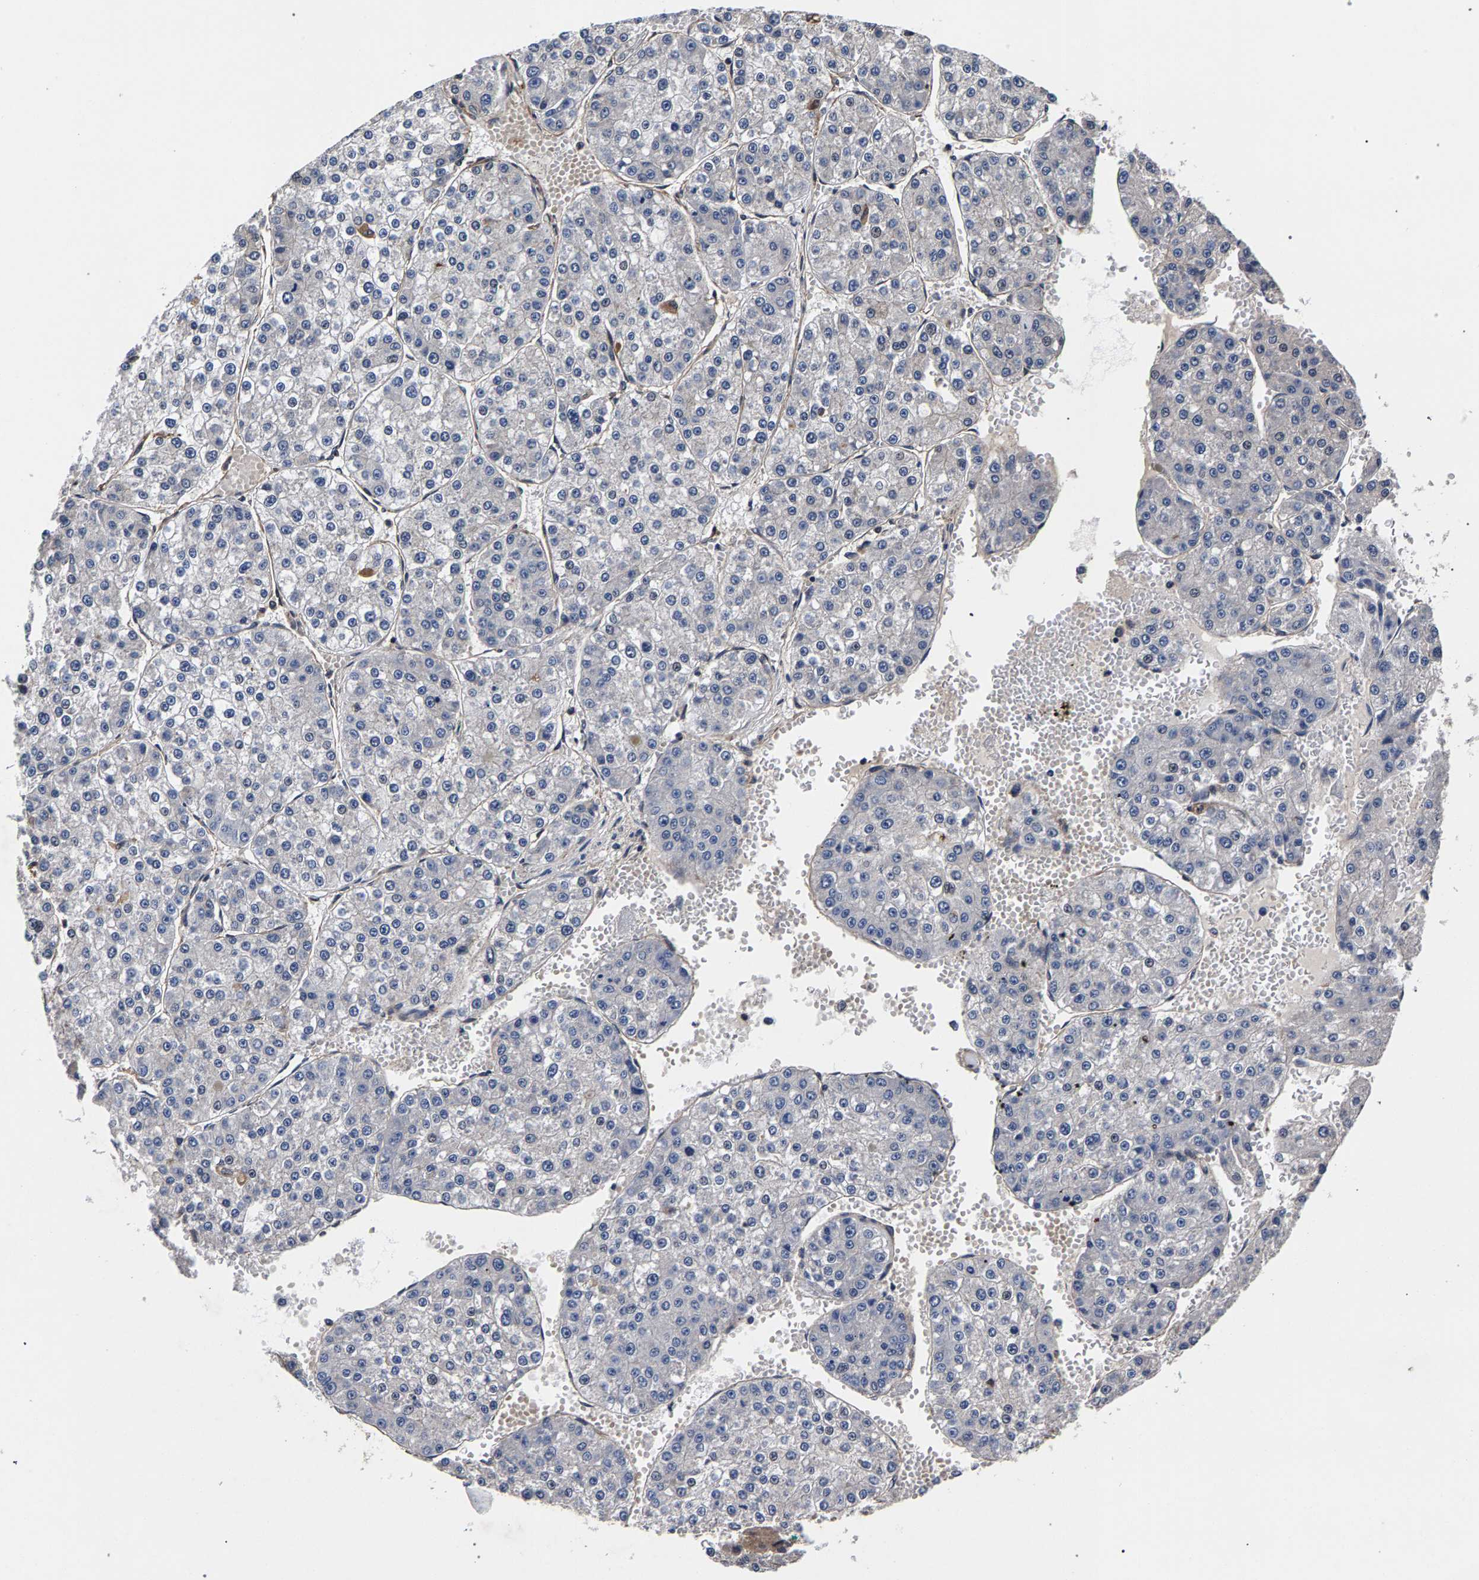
{"staining": {"intensity": "negative", "quantity": "none", "location": "none"}, "tissue": "liver cancer", "cell_type": "Tumor cells", "image_type": "cancer", "snomed": [{"axis": "morphology", "description": "Carcinoma, Hepatocellular, NOS"}, {"axis": "topography", "description": "Liver"}], "caption": "Tumor cells are negative for brown protein staining in liver cancer (hepatocellular carcinoma).", "gene": "MARCHF7", "patient": {"sex": "female", "age": 73}}